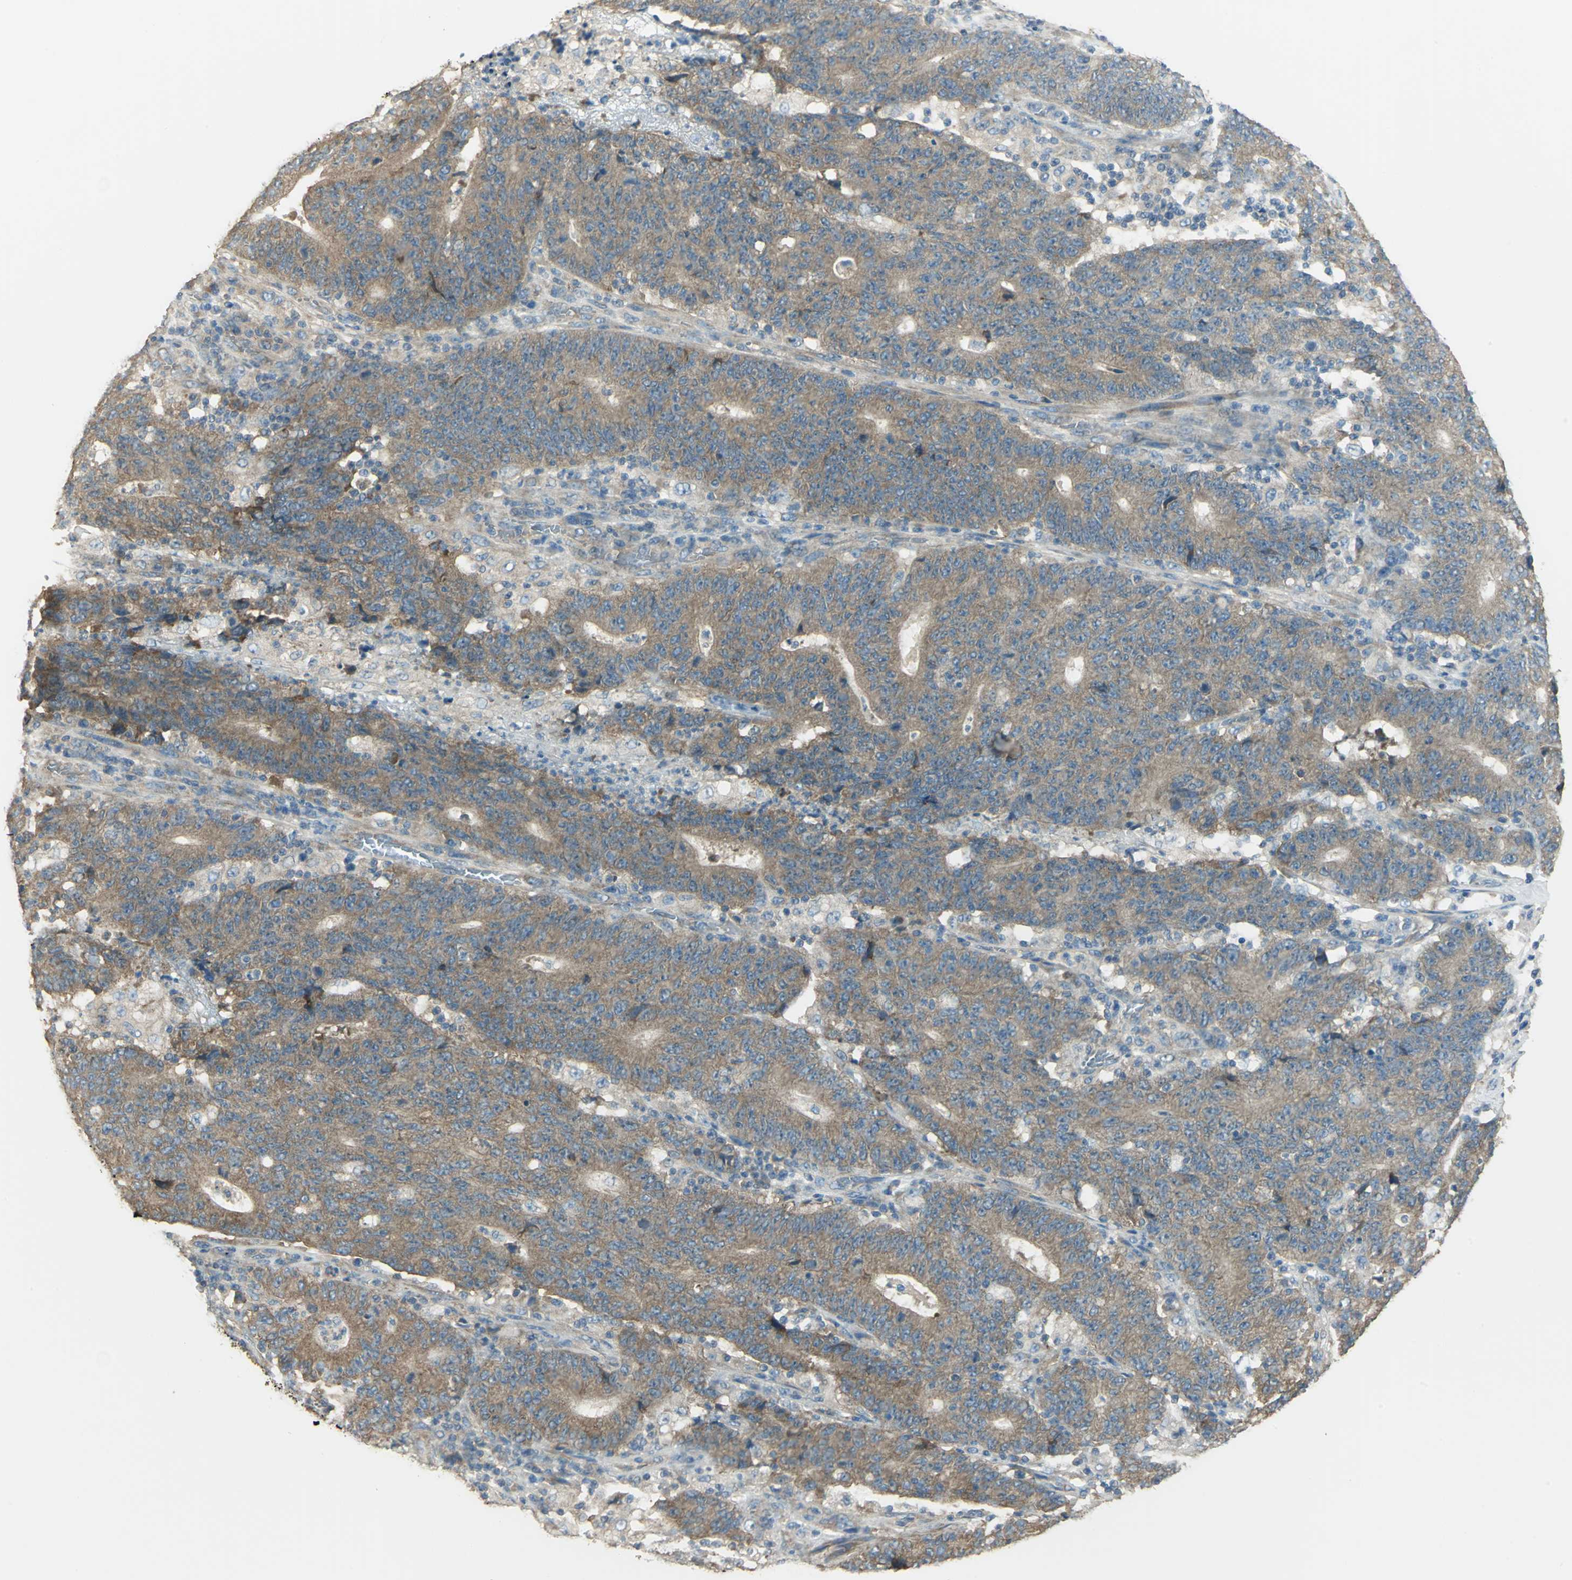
{"staining": {"intensity": "moderate", "quantity": ">75%", "location": "cytoplasmic/membranous"}, "tissue": "colorectal cancer", "cell_type": "Tumor cells", "image_type": "cancer", "snomed": [{"axis": "morphology", "description": "Normal tissue, NOS"}, {"axis": "morphology", "description": "Adenocarcinoma, NOS"}, {"axis": "topography", "description": "Colon"}], "caption": "A high-resolution micrograph shows immunohistochemistry (IHC) staining of adenocarcinoma (colorectal), which reveals moderate cytoplasmic/membranous positivity in about >75% of tumor cells.", "gene": "SHC2", "patient": {"sex": "female", "age": 75}}